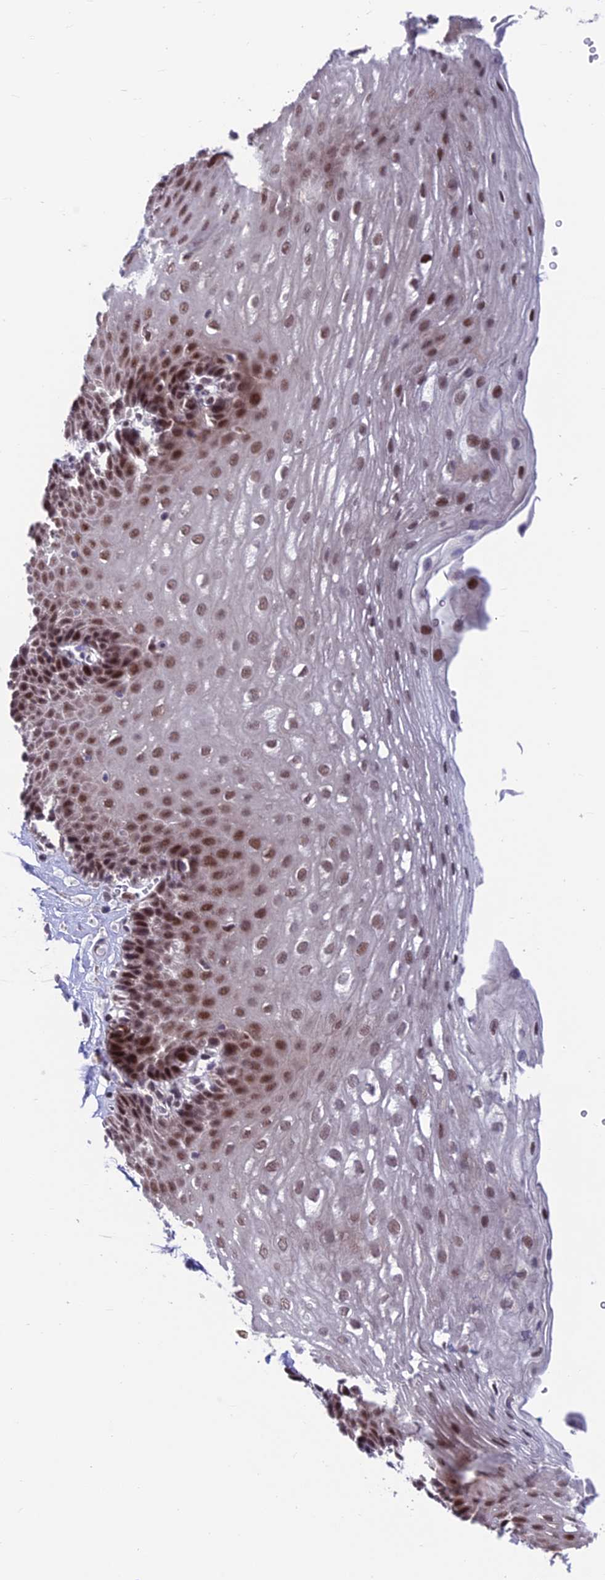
{"staining": {"intensity": "moderate", "quantity": ">75%", "location": "nuclear"}, "tissue": "esophagus", "cell_type": "Squamous epithelial cells", "image_type": "normal", "snomed": [{"axis": "morphology", "description": "Normal tissue, NOS"}, {"axis": "topography", "description": "Esophagus"}], "caption": "Immunohistochemical staining of unremarkable esophagus demonstrates moderate nuclear protein positivity in about >75% of squamous epithelial cells.", "gene": "KIAA1191", "patient": {"sex": "female", "age": 66}}